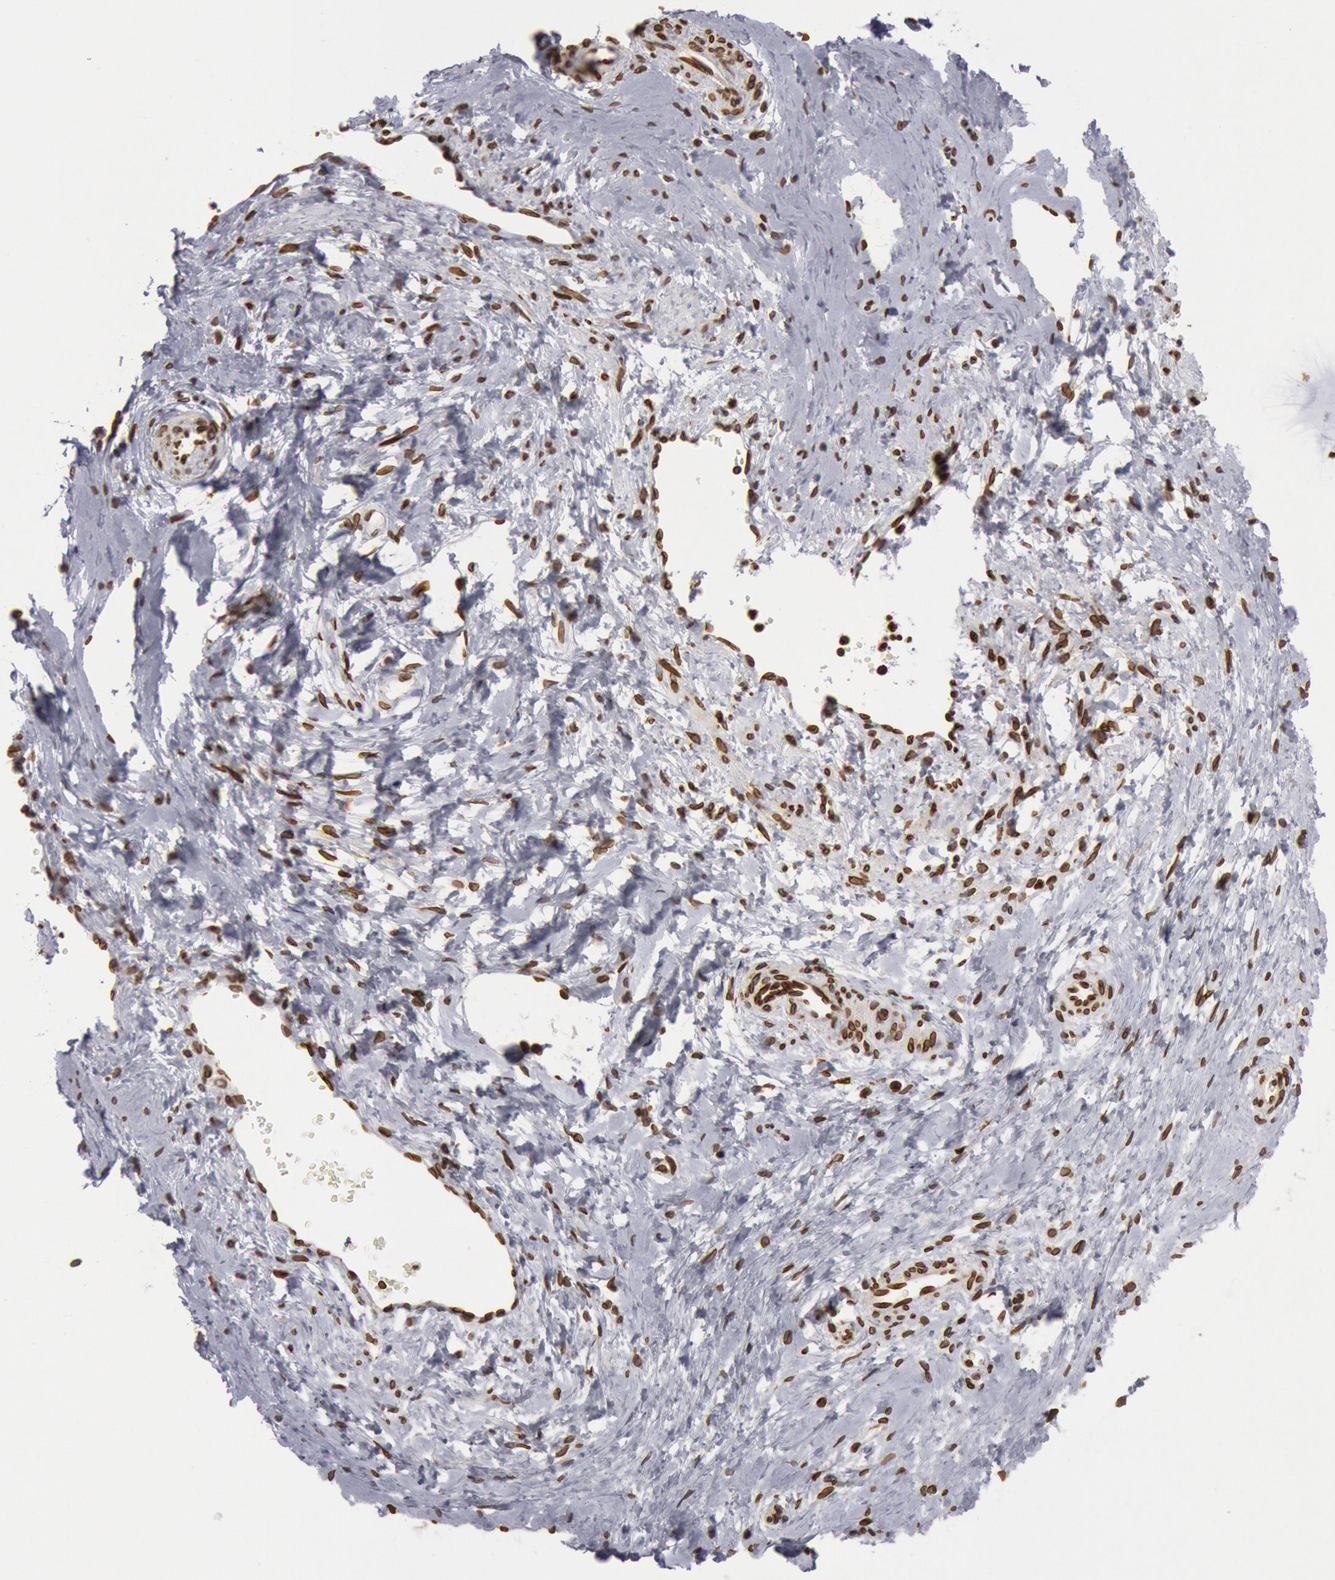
{"staining": {"intensity": "strong", "quantity": ">75%", "location": "nuclear"}, "tissue": "cervix", "cell_type": "Glandular cells", "image_type": "normal", "snomed": [{"axis": "morphology", "description": "Normal tissue, NOS"}, {"axis": "topography", "description": "Cervix"}], "caption": "DAB (3,3'-diaminobenzidine) immunohistochemical staining of unremarkable cervix demonstrates strong nuclear protein positivity in approximately >75% of glandular cells. The staining was performed using DAB (3,3'-diaminobenzidine) to visualize the protein expression in brown, while the nuclei were stained in blue with hematoxylin (Magnification: 20x).", "gene": "SUN2", "patient": {"sex": "female", "age": 40}}